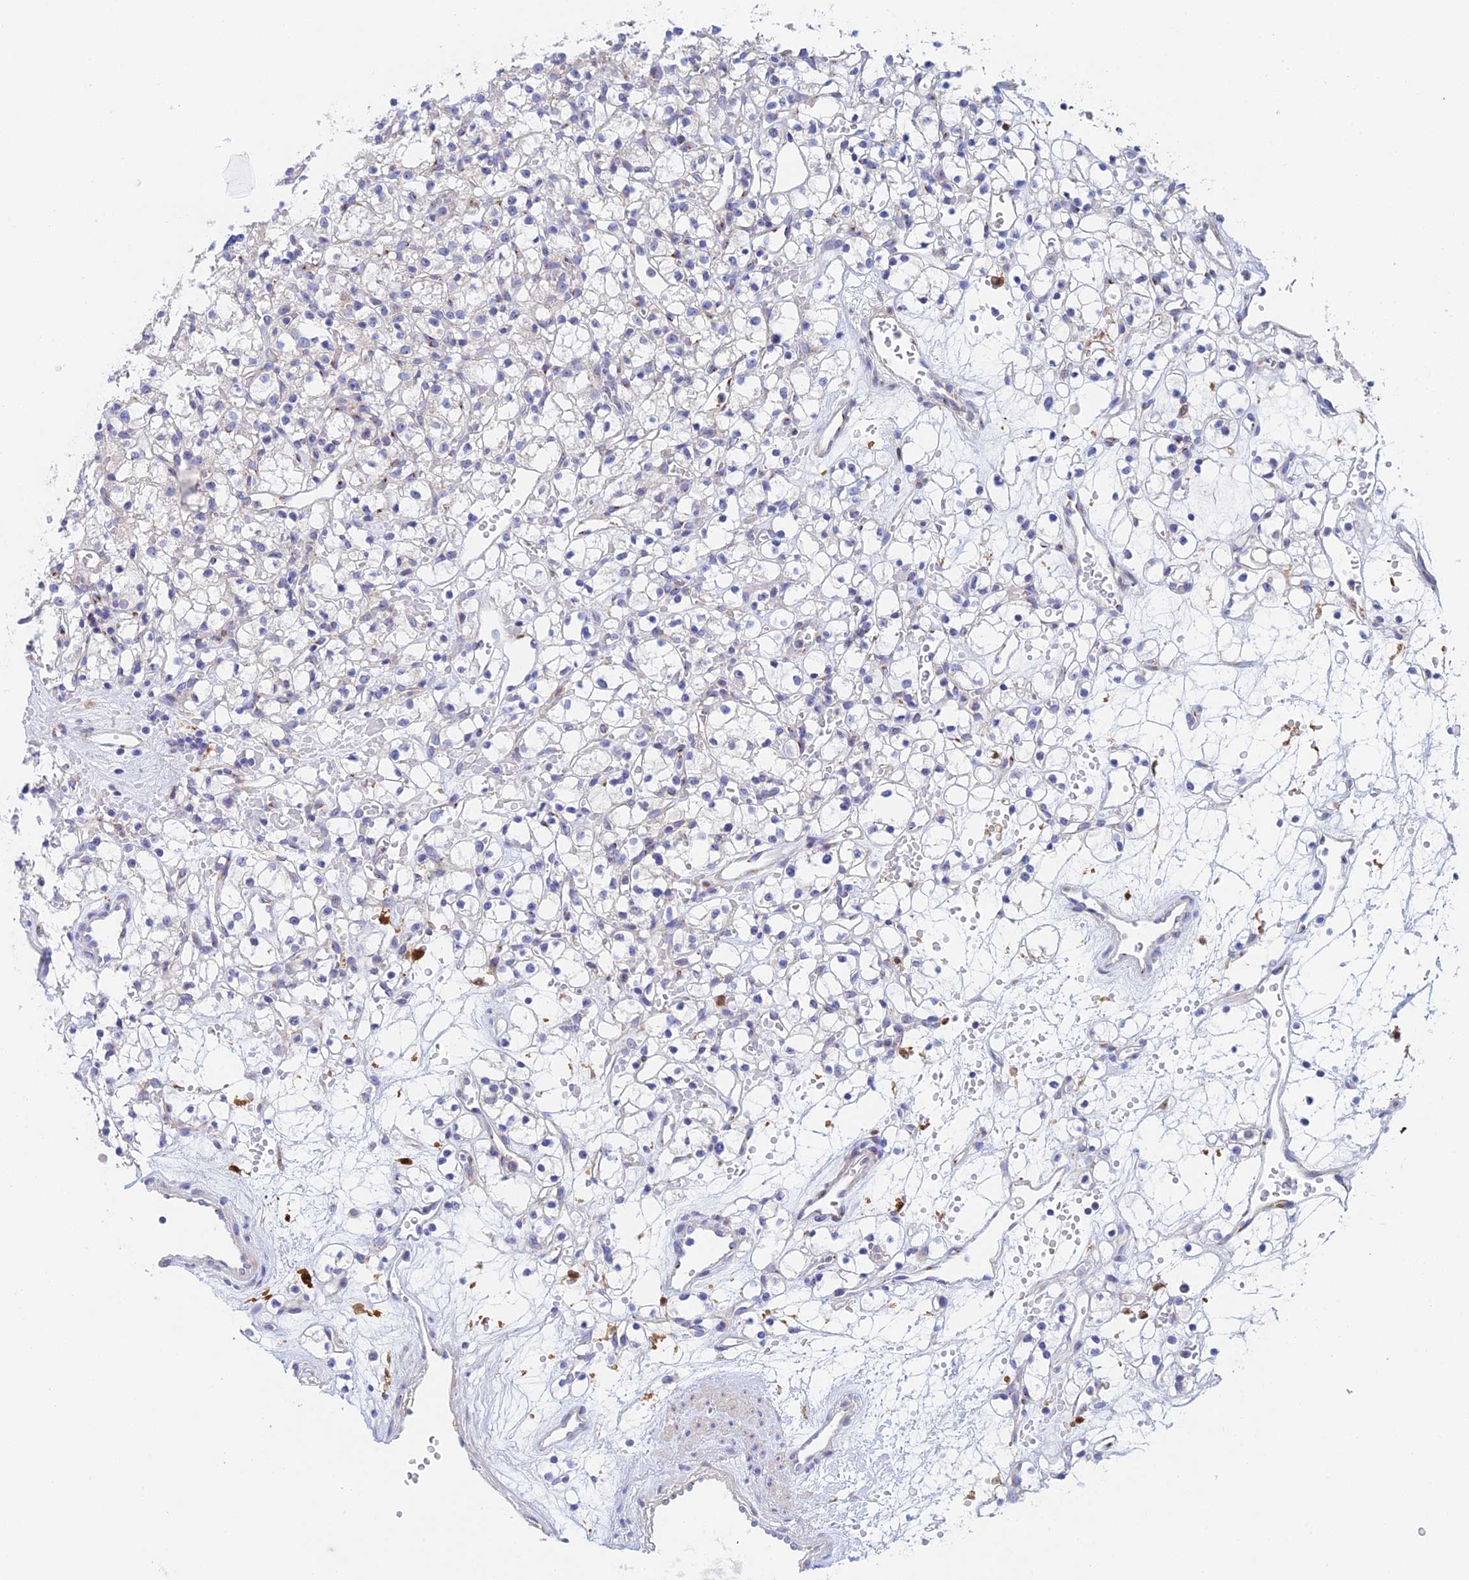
{"staining": {"intensity": "negative", "quantity": "none", "location": "none"}, "tissue": "renal cancer", "cell_type": "Tumor cells", "image_type": "cancer", "snomed": [{"axis": "morphology", "description": "Adenocarcinoma, NOS"}, {"axis": "topography", "description": "Kidney"}], "caption": "A high-resolution histopathology image shows immunohistochemistry staining of renal cancer, which reveals no significant expression in tumor cells. The staining was performed using DAB (3,3'-diaminobenzidine) to visualize the protein expression in brown, while the nuclei were stained in blue with hematoxylin (Magnification: 20x).", "gene": "SLC24A3", "patient": {"sex": "female", "age": 59}}